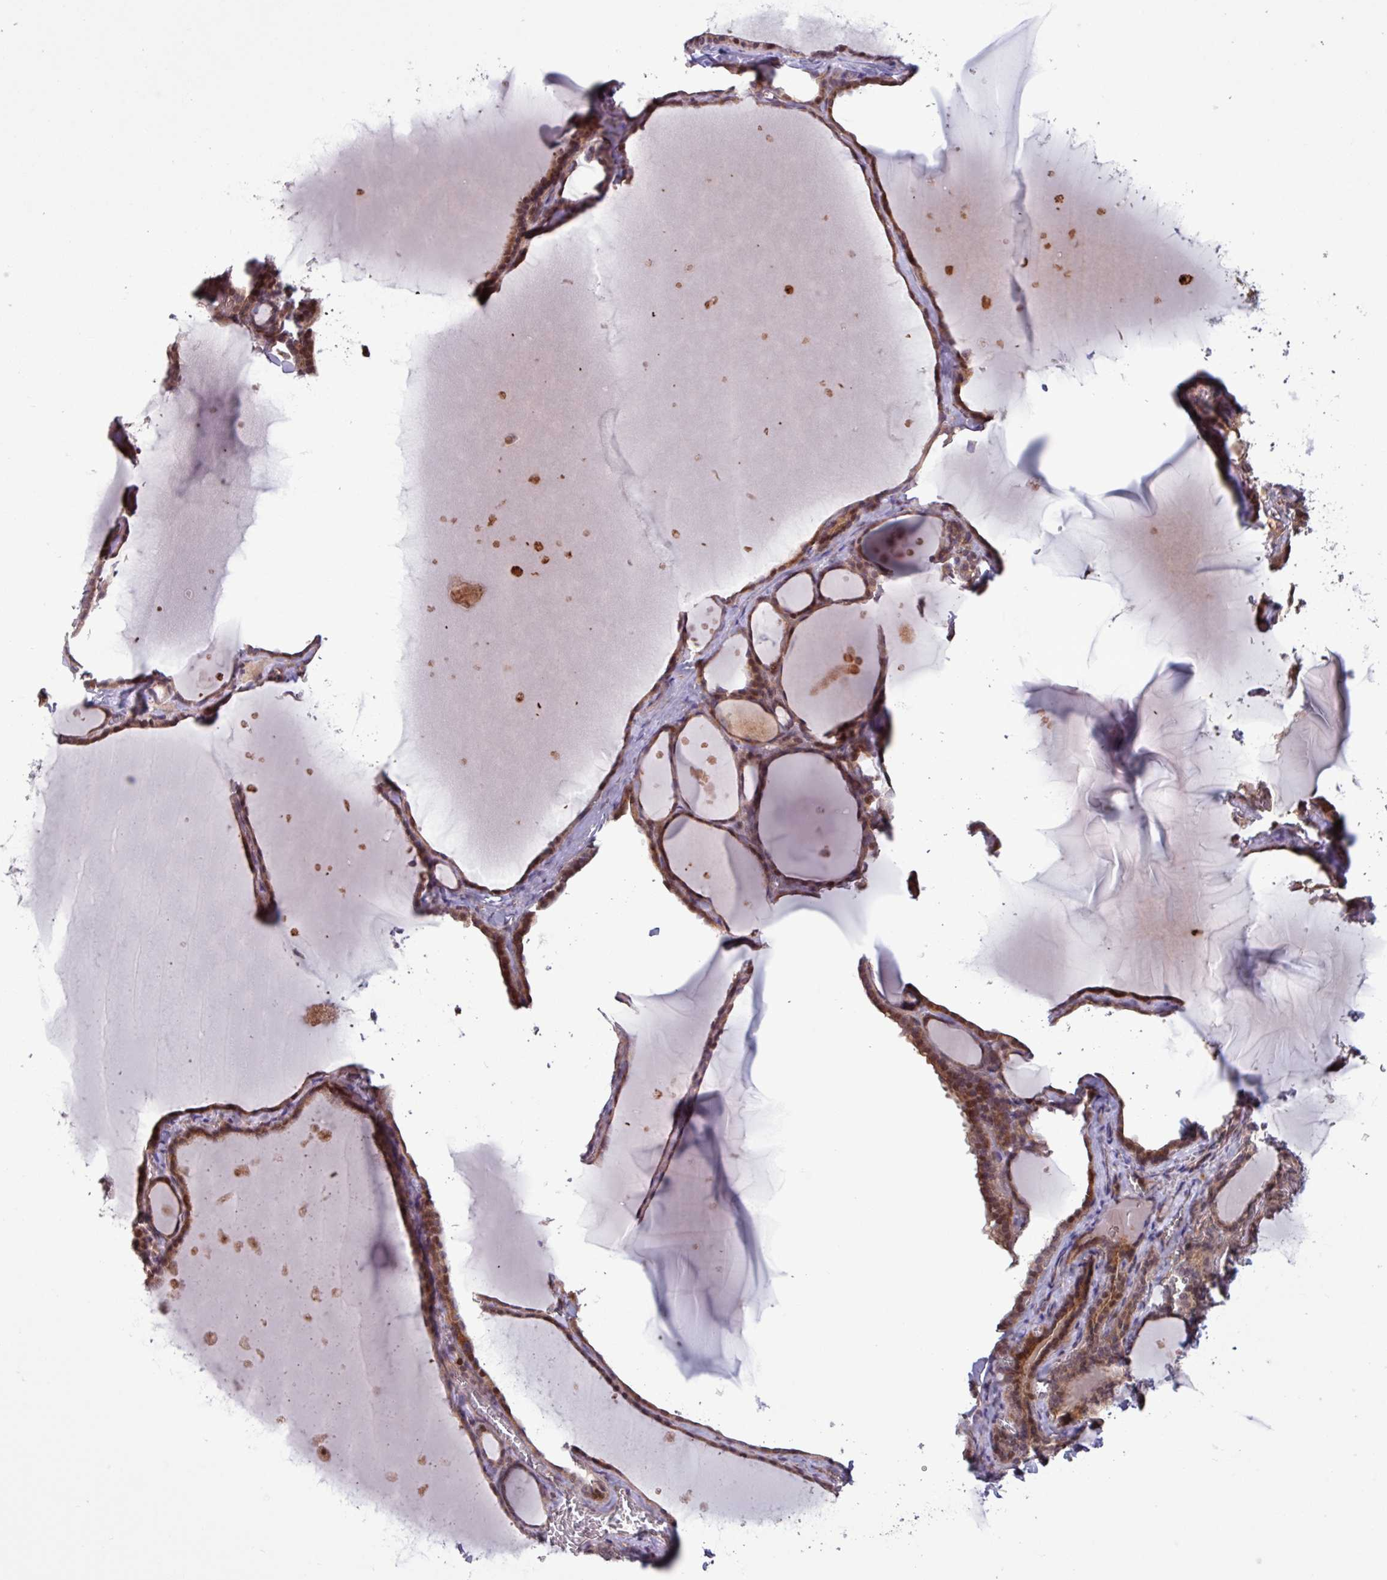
{"staining": {"intensity": "moderate", "quantity": ">75%", "location": "cytoplasmic/membranous,nuclear"}, "tissue": "thyroid gland", "cell_type": "Glandular cells", "image_type": "normal", "snomed": [{"axis": "morphology", "description": "Normal tissue, NOS"}, {"axis": "topography", "description": "Thyroid gland"}], "caption": "The immunohistochemical stain shows moderate cytoplasmic/membranous,nuclear staining in glandular cells of normal thyroid gland. Ihc stains the protein of interest in brown and the nuclei are stained blue.", "gene": "PDPR", "patient": {"sex": "female", "age": 49}}